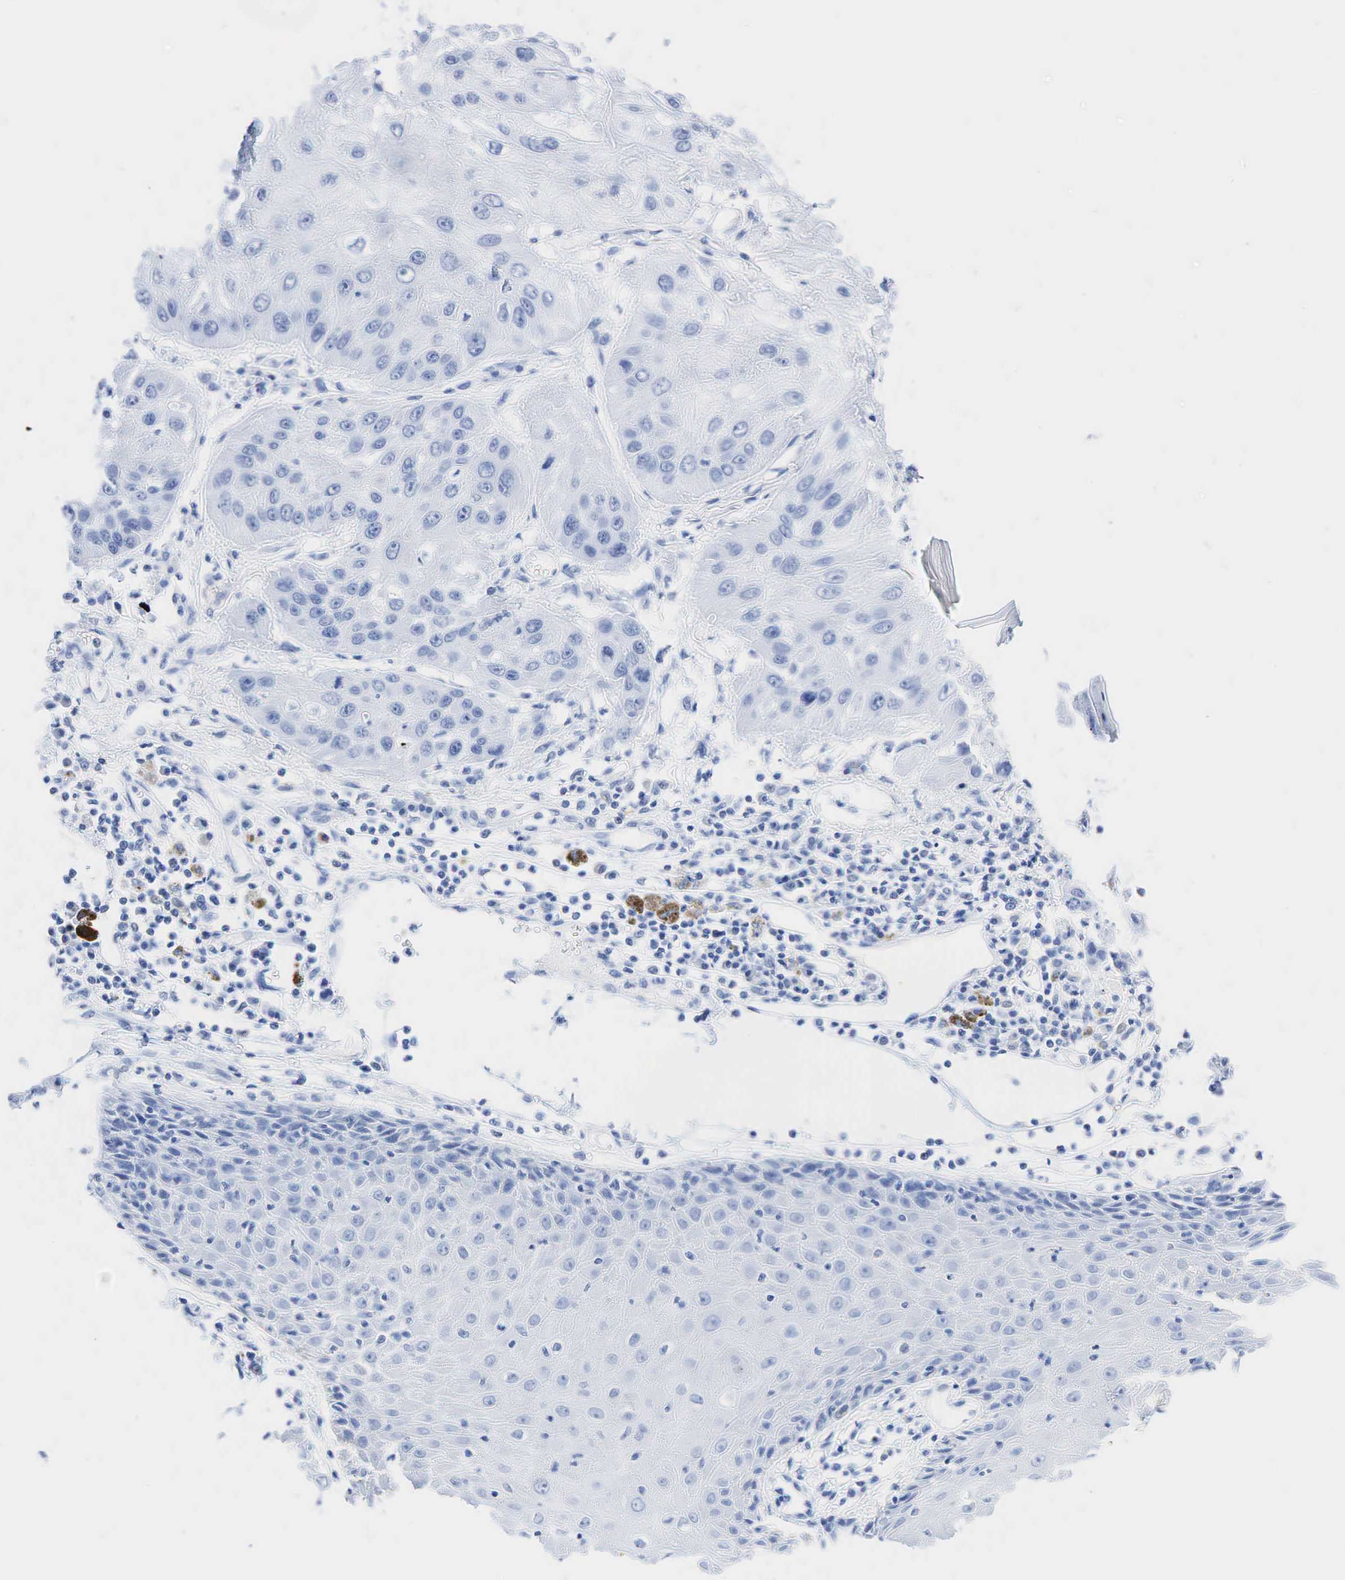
{"staining": {"intensity": "negative", "quantity": "none", "location": "none"}, "tissue": "skin cancer", "cell_type": "Tumor cells", "image_type": "cancer", "snomed": [{"axis": "morphology", "description": "Squamous cell carcinoma, NOS"}, {"axis": "topography", "description": "Skin"}, {"axis": "topography", "description": "Anal"}], "caption": "Skin squamous cell carcinoma was stained to show a protein in brown. There is no significant expression in tumor cells.", "gene": "INHA", "patient": {"sex": "male", "age": 61}}